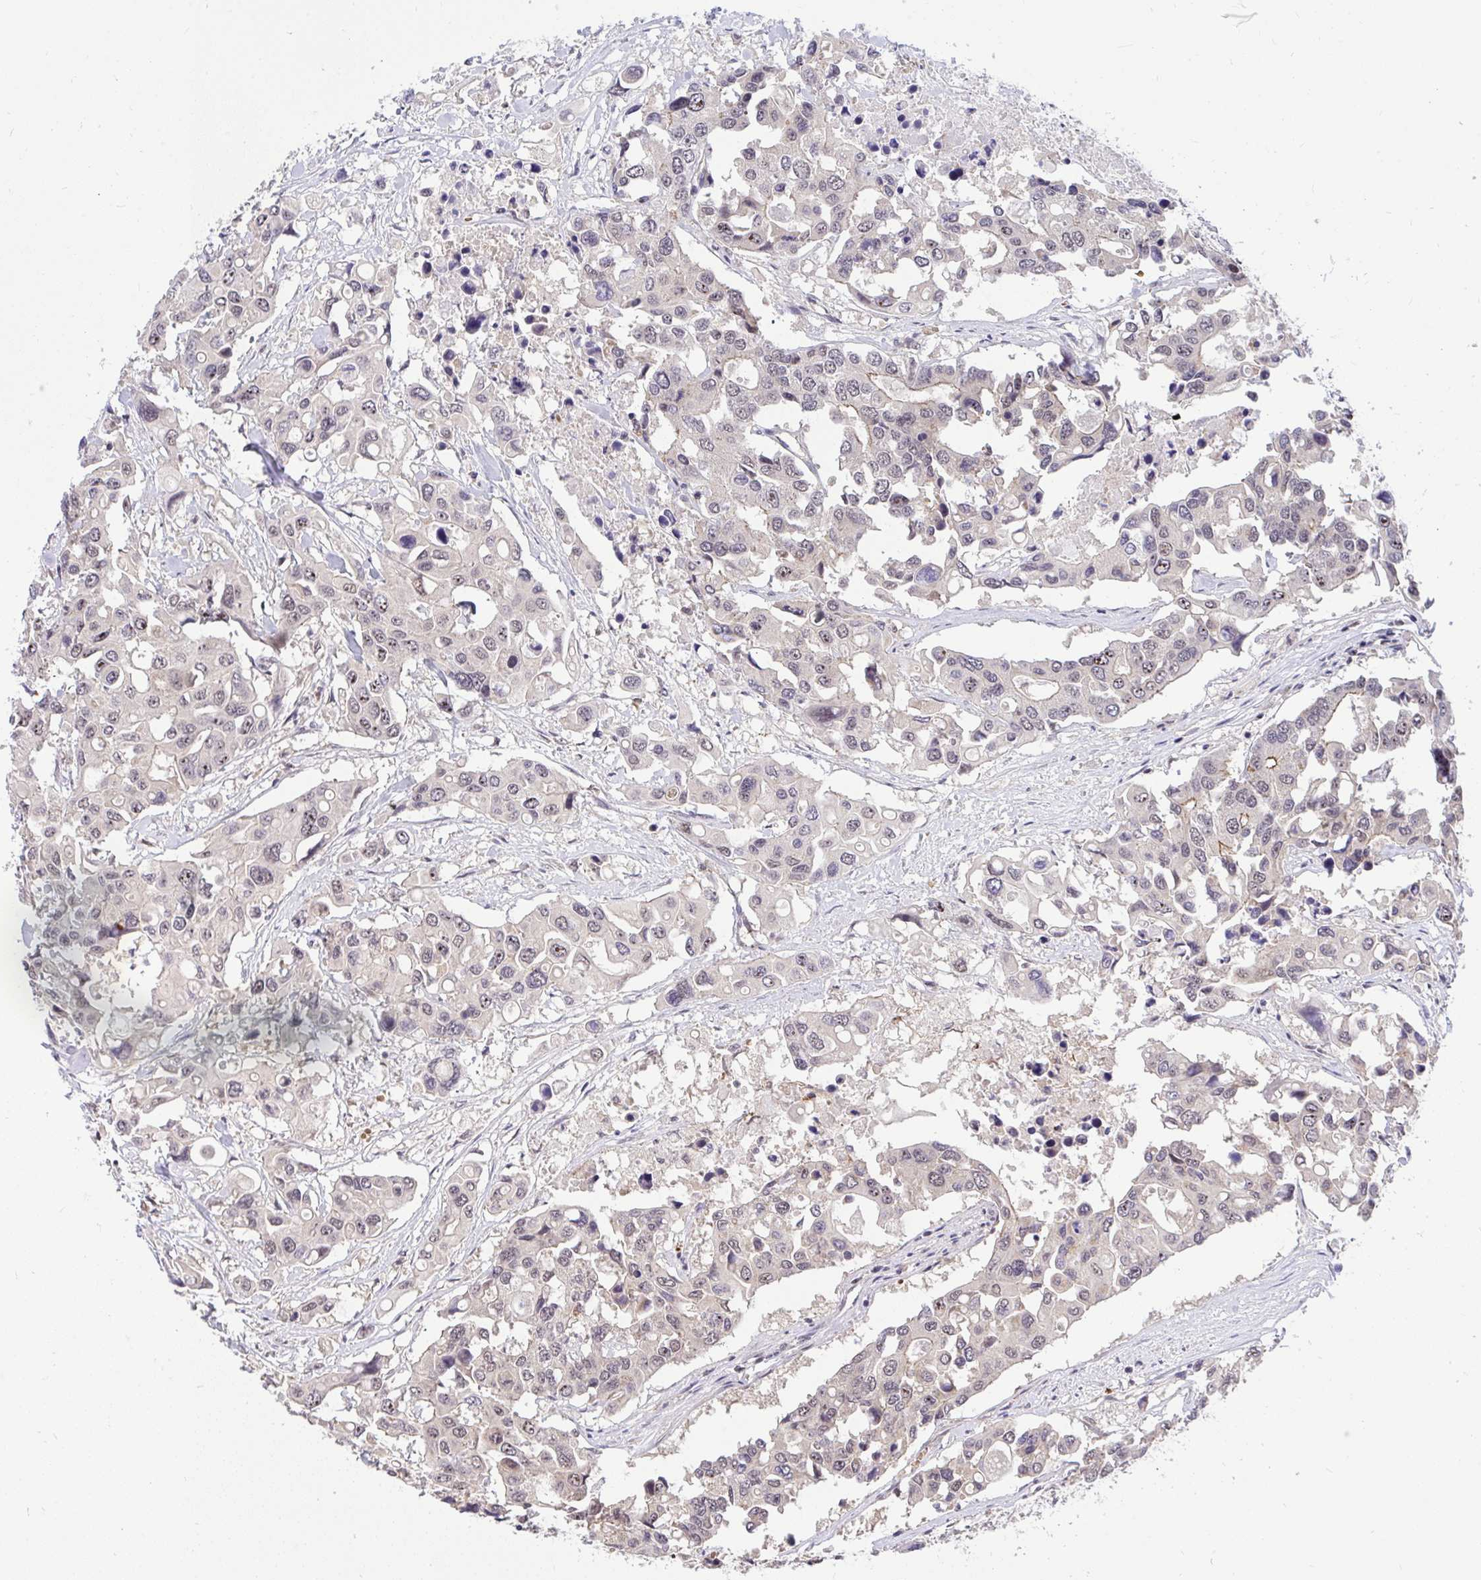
{"staining": {"intensity": "negative", "quantity": "none", "location": "none"}, "tissue": "colorectal cancer", "cell_type": "Tumor cells", "image_type": "cancer", "snomed": [{"axis": "morphology", "description": "Adenocarcinoma, NOS"}, {"axis": "topography", "description": "Colon"}], "caption": "Immunohistochemistry (IHC) of adenocarcinoma (colorectal) shows no staining in tumor cells.", "gene": "PPP1CA", "patient": {"sex": "male", "age": 77}}